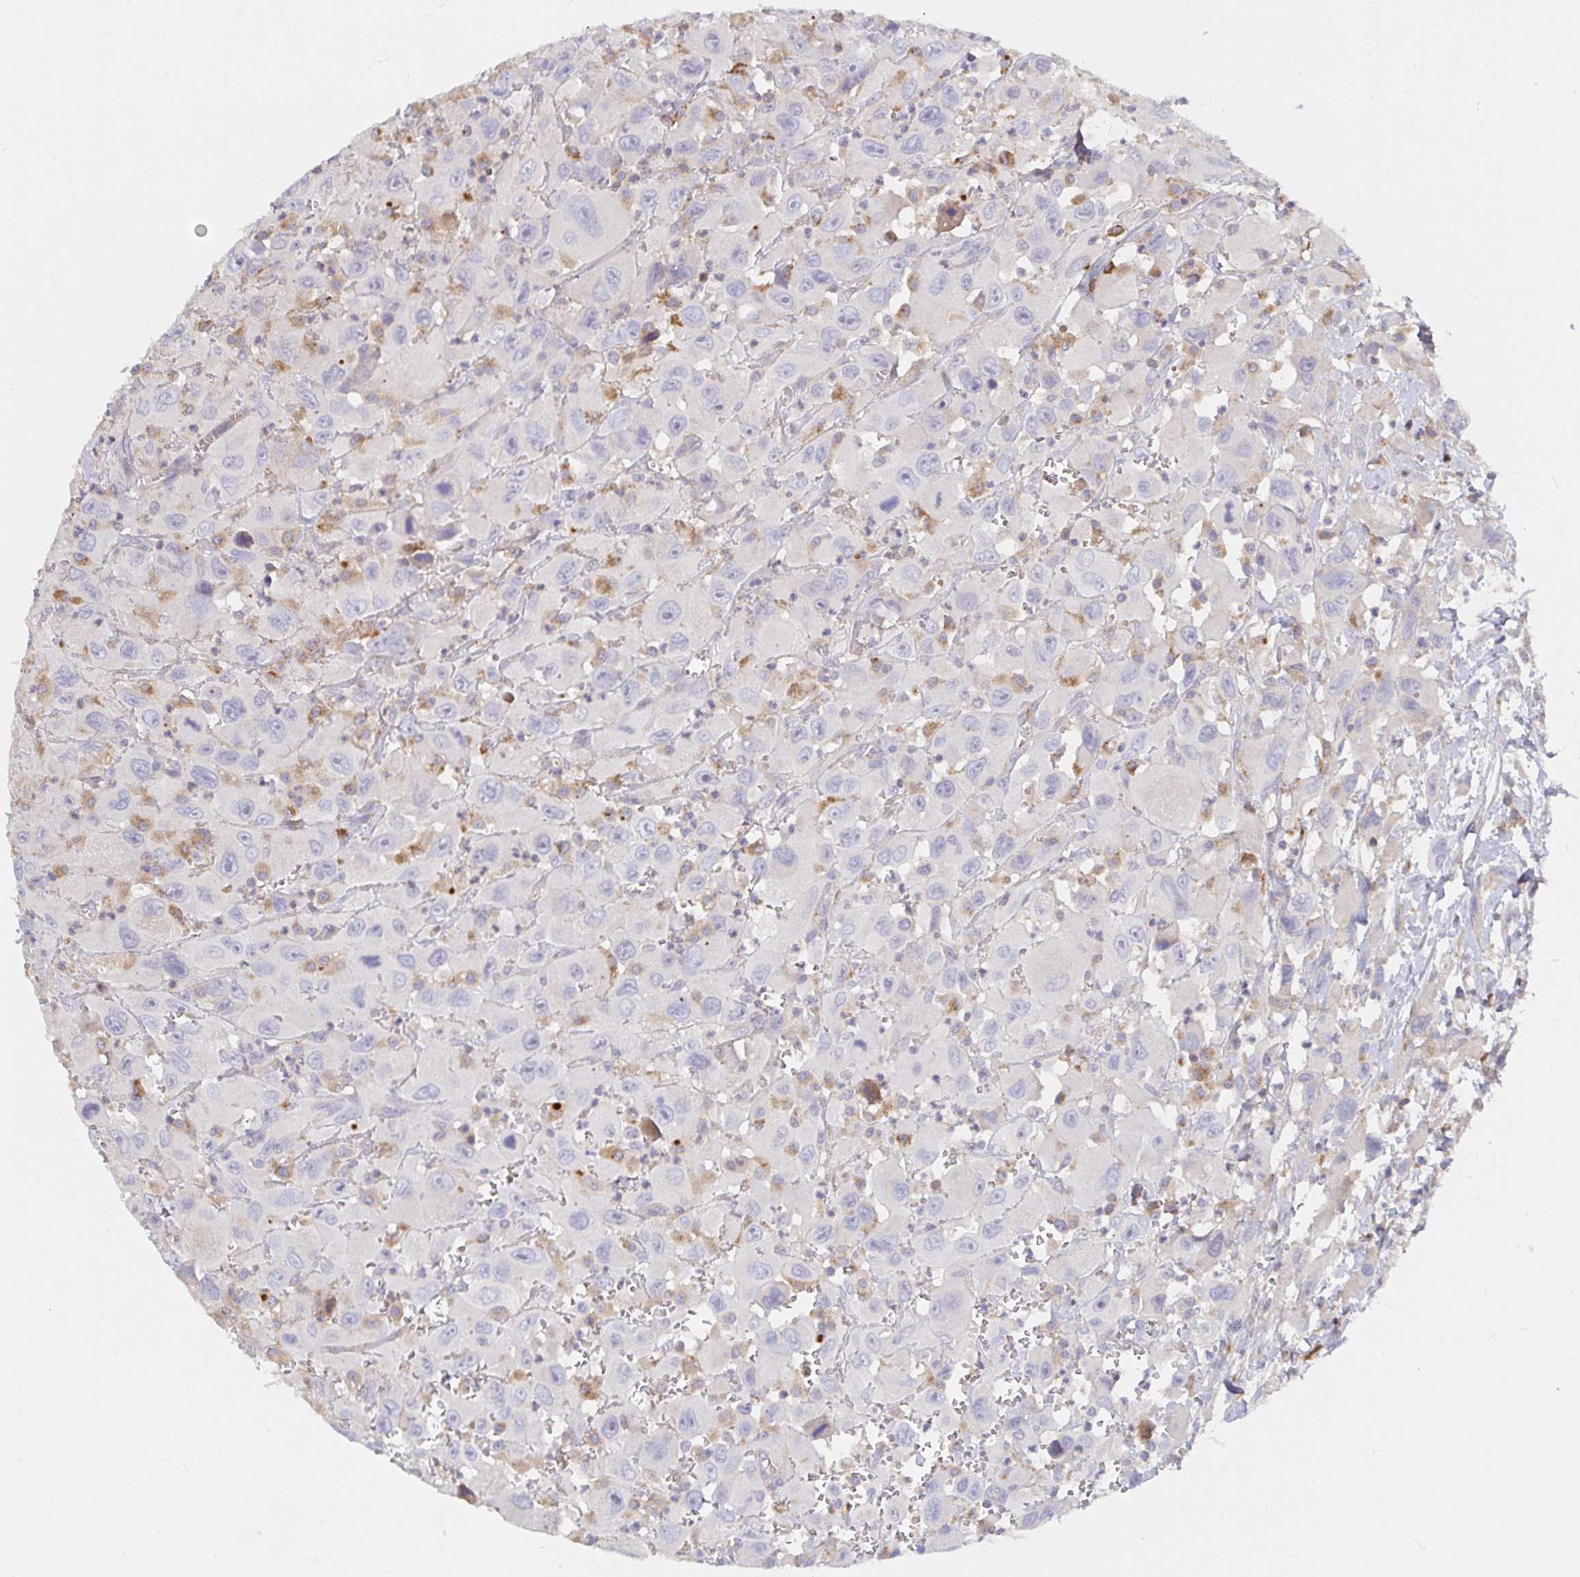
{"staining": {"intensity": "weak", "quantity": "<25%", "location": "cytoplasmic/membranous"}, "tissue": "head and neck cancer", "cell_type": "Tumor cells", "image_type": "cancer", "snomed": [{"axis": "morphology", "description": "Squamous cell carcinoma, NOS"}, {"axis": "morphology", "description": "Squamous cell carcinoma, metastatic, NOS"}, {"axis": "topography", "description": "Oral tissue"}, {"axis": "topography", "description": "Head-Neck"}], "caption": "High magnification brightfield microscopy of head and neck metastatic squamous cell carcinoma stained with DAB (brown) and counterstained with hematoxylin (blue): tumor cells show no significant staining. (DAB (3,3'-diaminobenzidine) IHC visualized using brightfield microscopy, high magnification).", "gene": "IRAK2", "patient": {"sex": "female", "age": 85}}